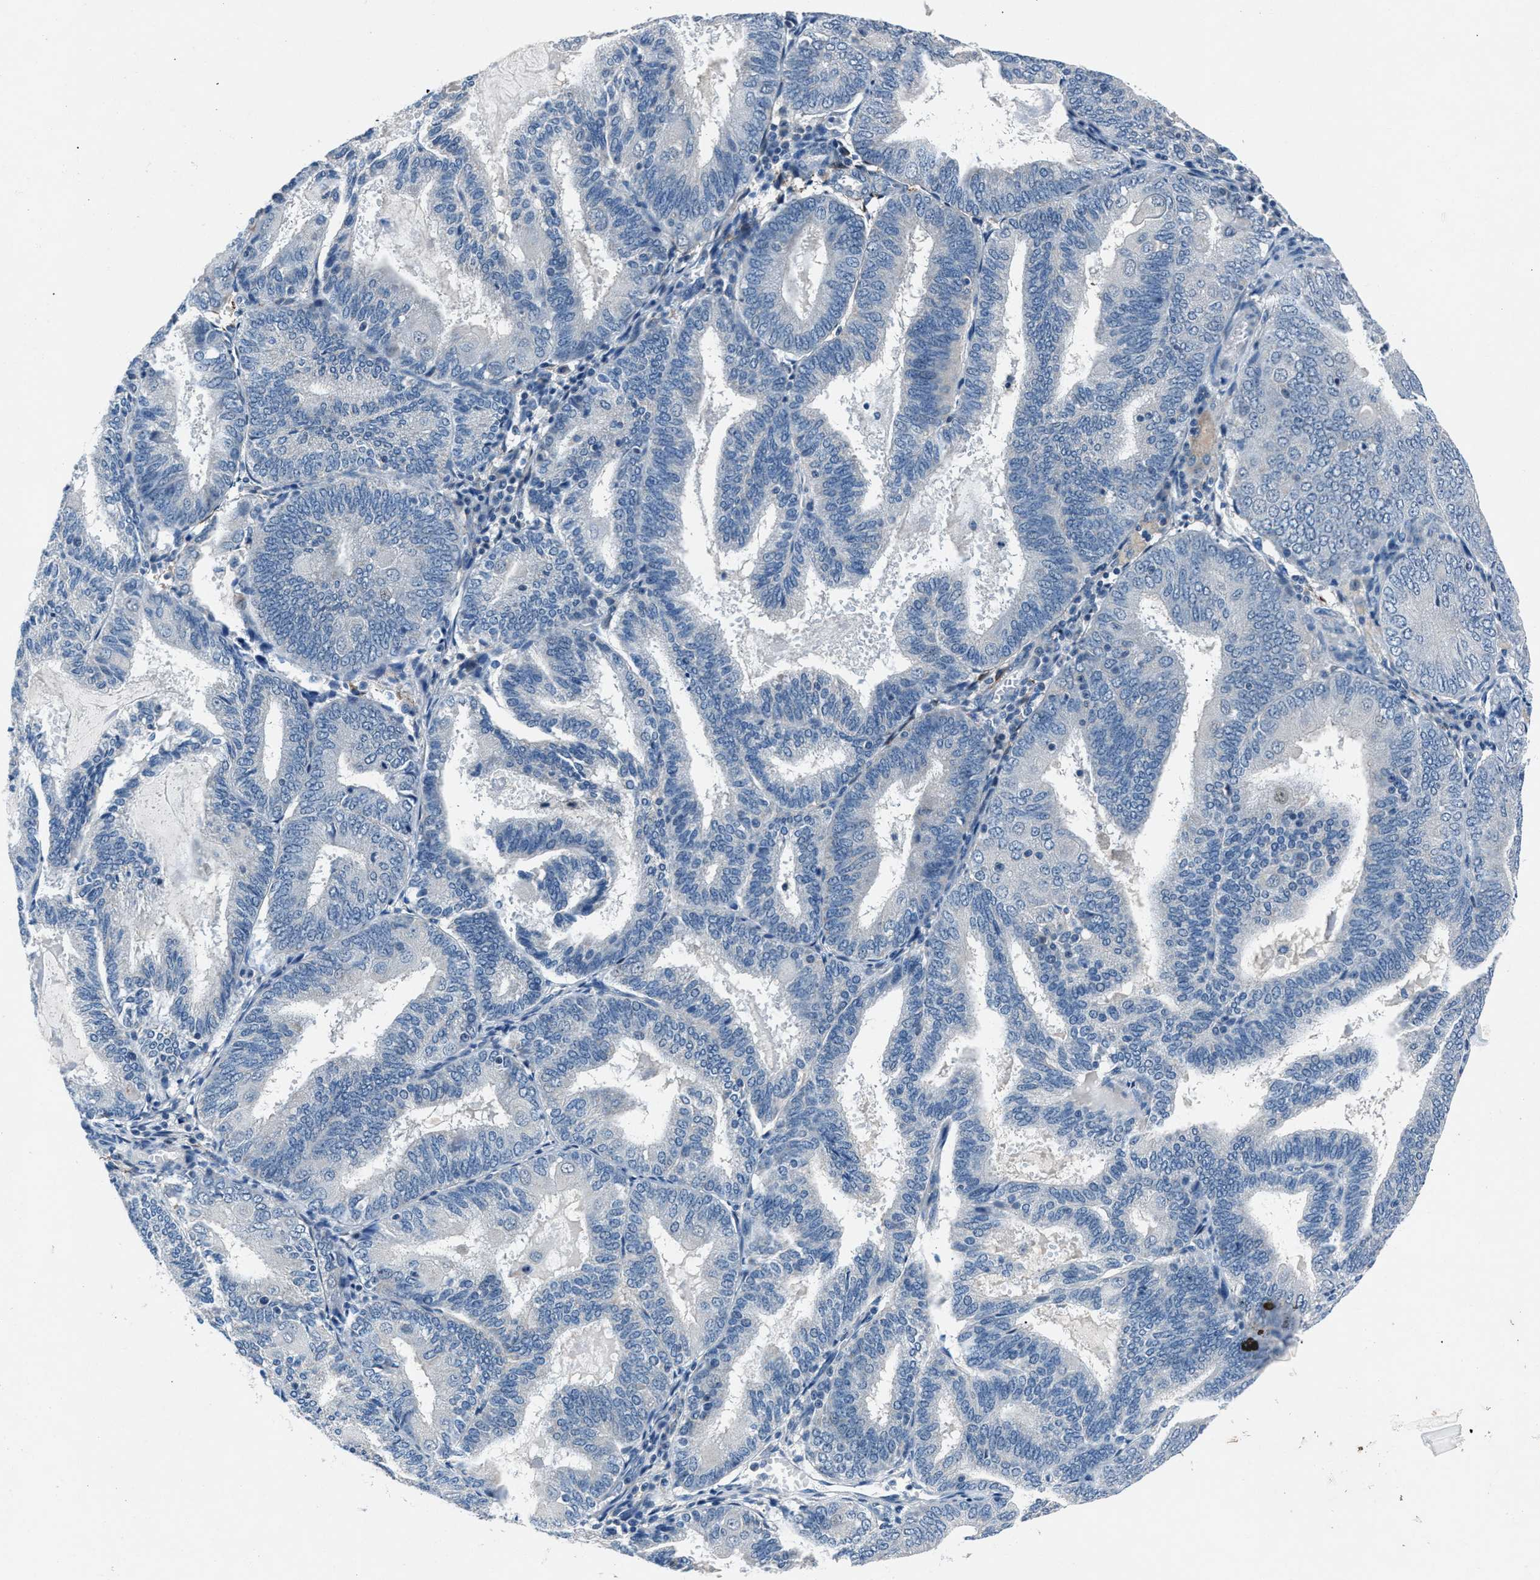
{"staining": {"intensity": "negative", "quantity": "none", "location": "none"}, "tissue": "endometrial cancer", "cell_type": "Tumor cells", "image_type": "cancer", "snomed": [{"axis": "morphology", "description": "Adenocarcinoma, NOS"}, {"axis": "topography", "description": "Endometrium"}], "caption": "Tumor cells show no significant protein expression in endometrial cancer.", "gene": "DENND6B", "patient": {"sex": "female", "age": 81}}